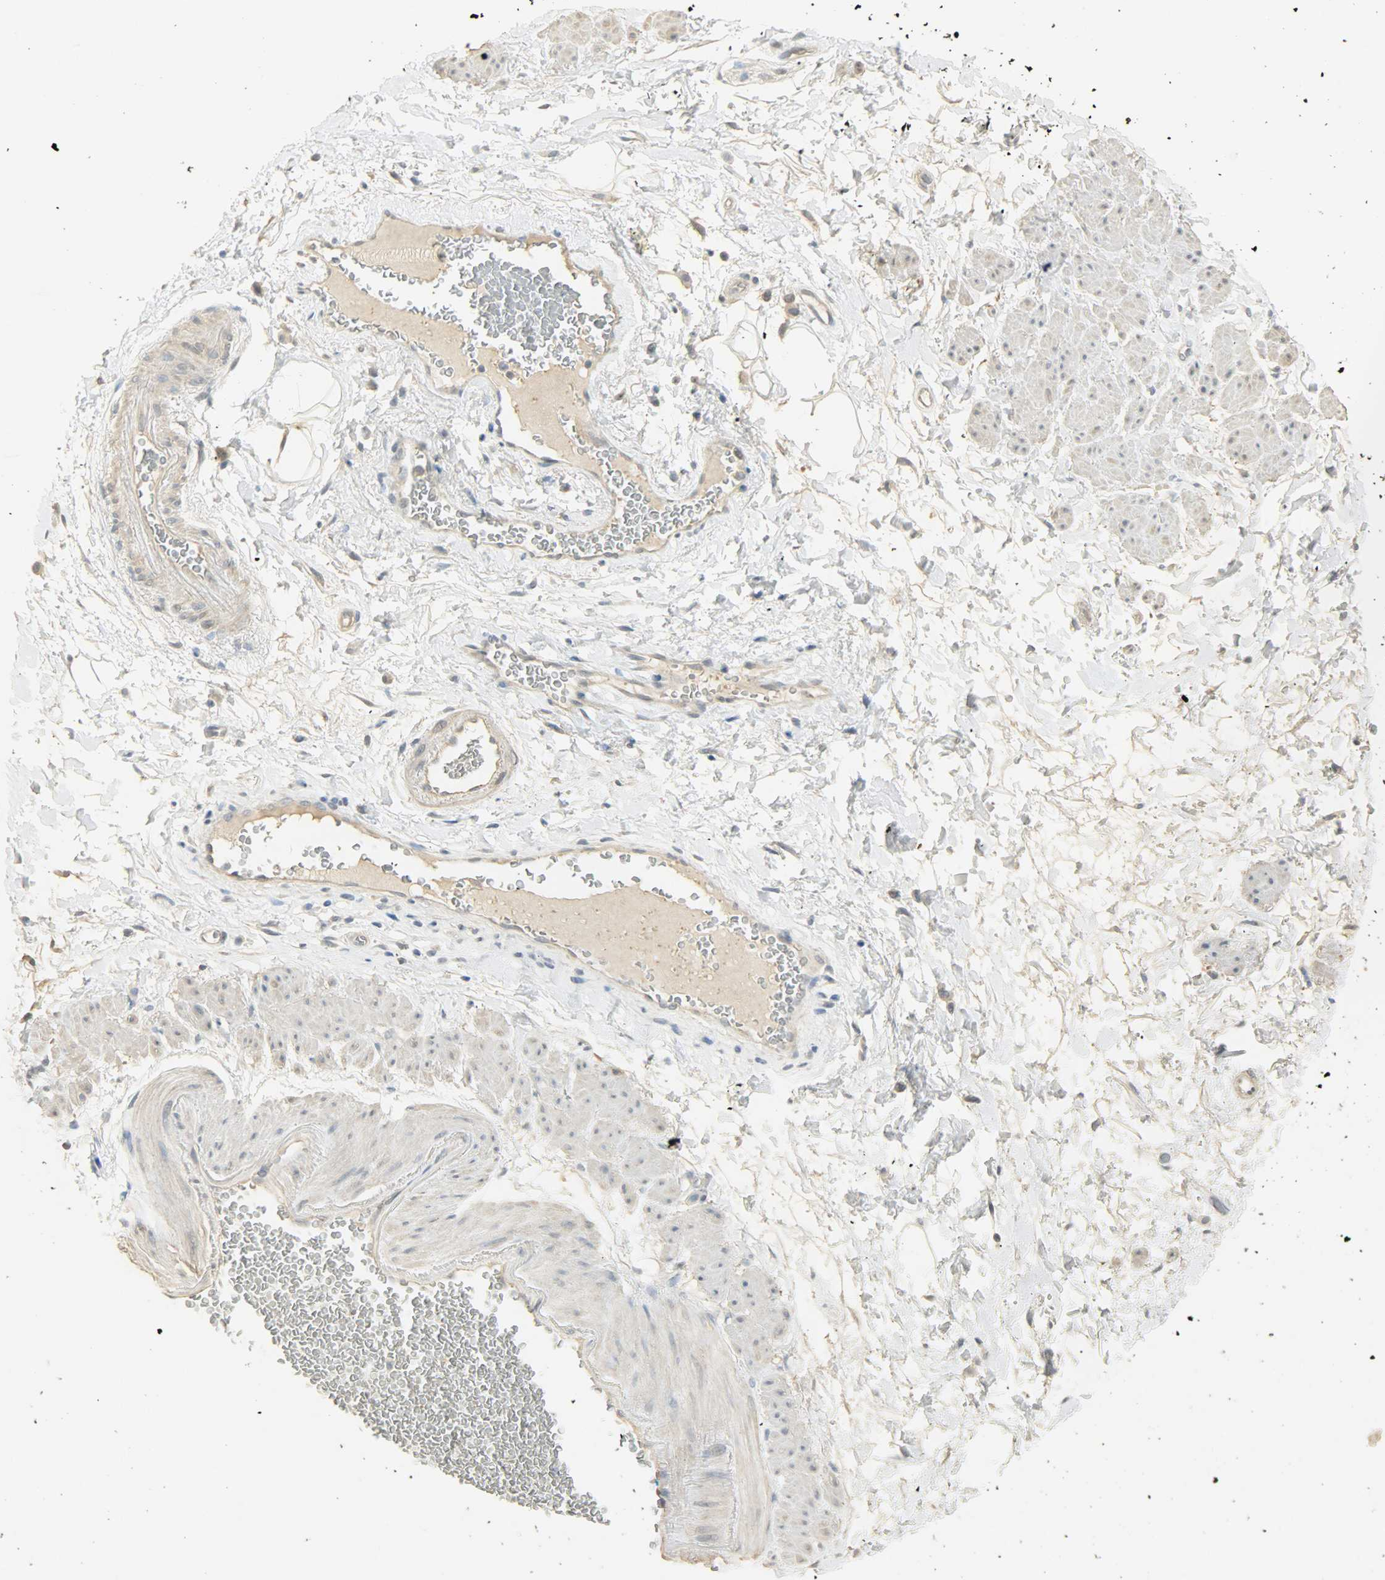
{"staining": {"intensity": "negative", "quantity": "none", "location": "none"}, "tissue": "adipose tissue", "cell_type": "Adipocytes", "image_type": "normal", "snomed": [{"axis": "morphology", "description": "Normal tissue, NOS"}, {"axis": "topography", "description": "Soft tissue"}, {"axis": "topography", "description": "Peripheral nerve tissue"}], "caption": "Adipose tissue was stained to show a protein in brown. There is no significant expression in adipocytes. The staining was performed using DAB to visualize the protein expression in brown, while the nuclei were stained in blue with hematoxylin (Magnification: 20x).", "gene": "USP13", "patient": {"sex": "female", "age": 71}}